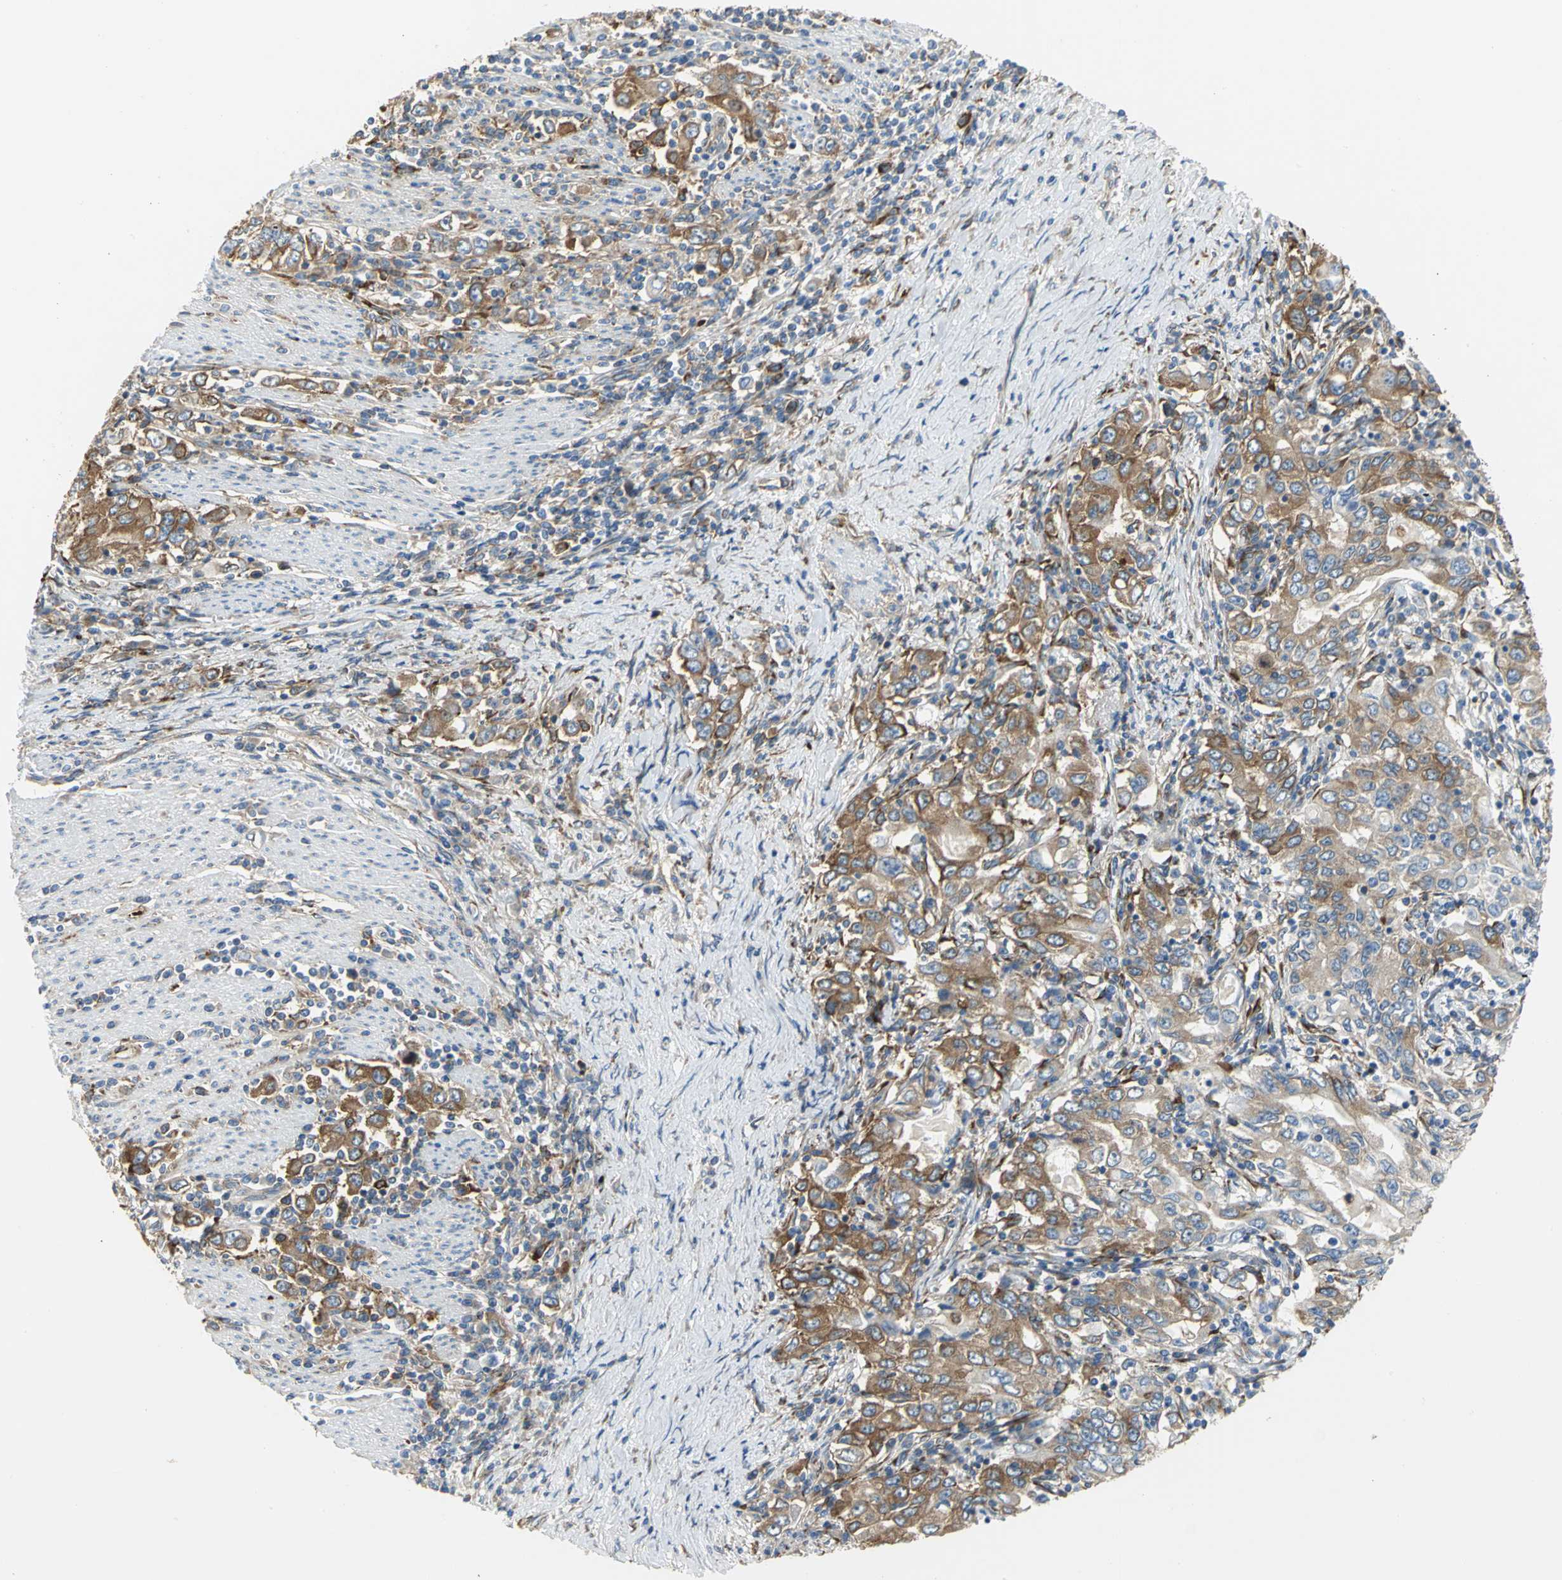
{"staining": {"intensity": "moderate", "quantity": ">75%", "location": "cytoplasmic/membranous"}, "tissue": "stomach cancer", "cell_type": "Tumor cells", "image_type": "cancer", "snomed": [{"axis": "morphology", "description": "Adenocarcinoma, NOS"}, {"axis": "topography", "description": "Stomach, lower"}], "caption": "Stomach adenocarcinoma stained with a protein marker demonstrates moderate staining in tumor cells.", "gene": "YBX1", "patient": {"sex": "female", "age": 72}}